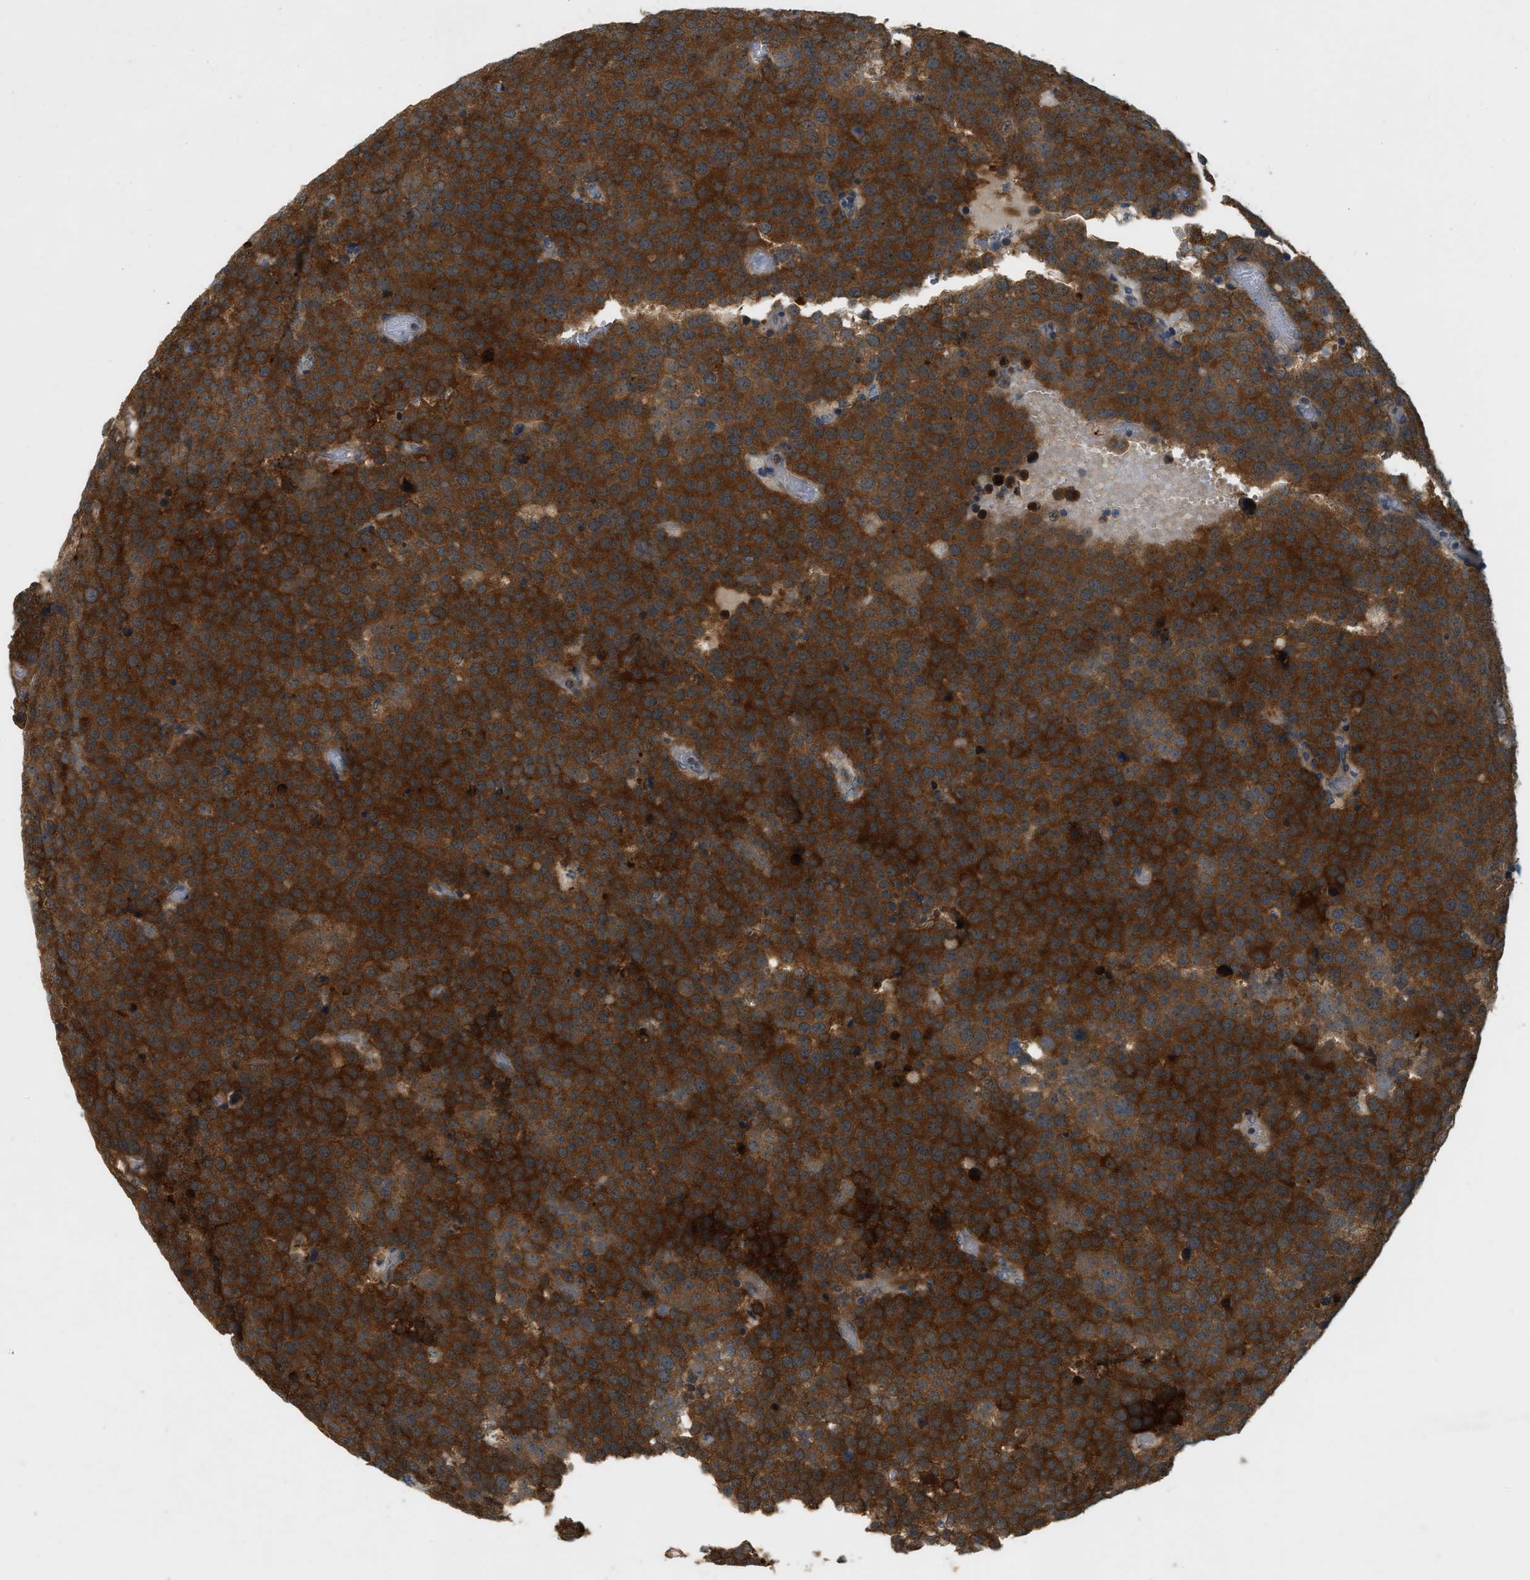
{"staining": {"intensity": "strong", "quantity": ">75%", "location": "cytoplasmic/membranous"}, "tissue": "testis cancer", "cell_type": "Tumor cells", "image_type": "cancer", "snomed": [{"axis": "morphology", "description": "Normal tissue, NOS"}, {"axis": "morphology", "description": "Seminoma, NOS"}, {"axis": "topography", "description": "Testis"}], "caption": "The micrograph shows immunohistochemical staining of testis cancer (seminoma). There is strong cytoplasmic/membranous positivity is identified in about >75% of tumor cells.", "gene": "PDCL3", "patient": {"sex": "male", "age": 71}}